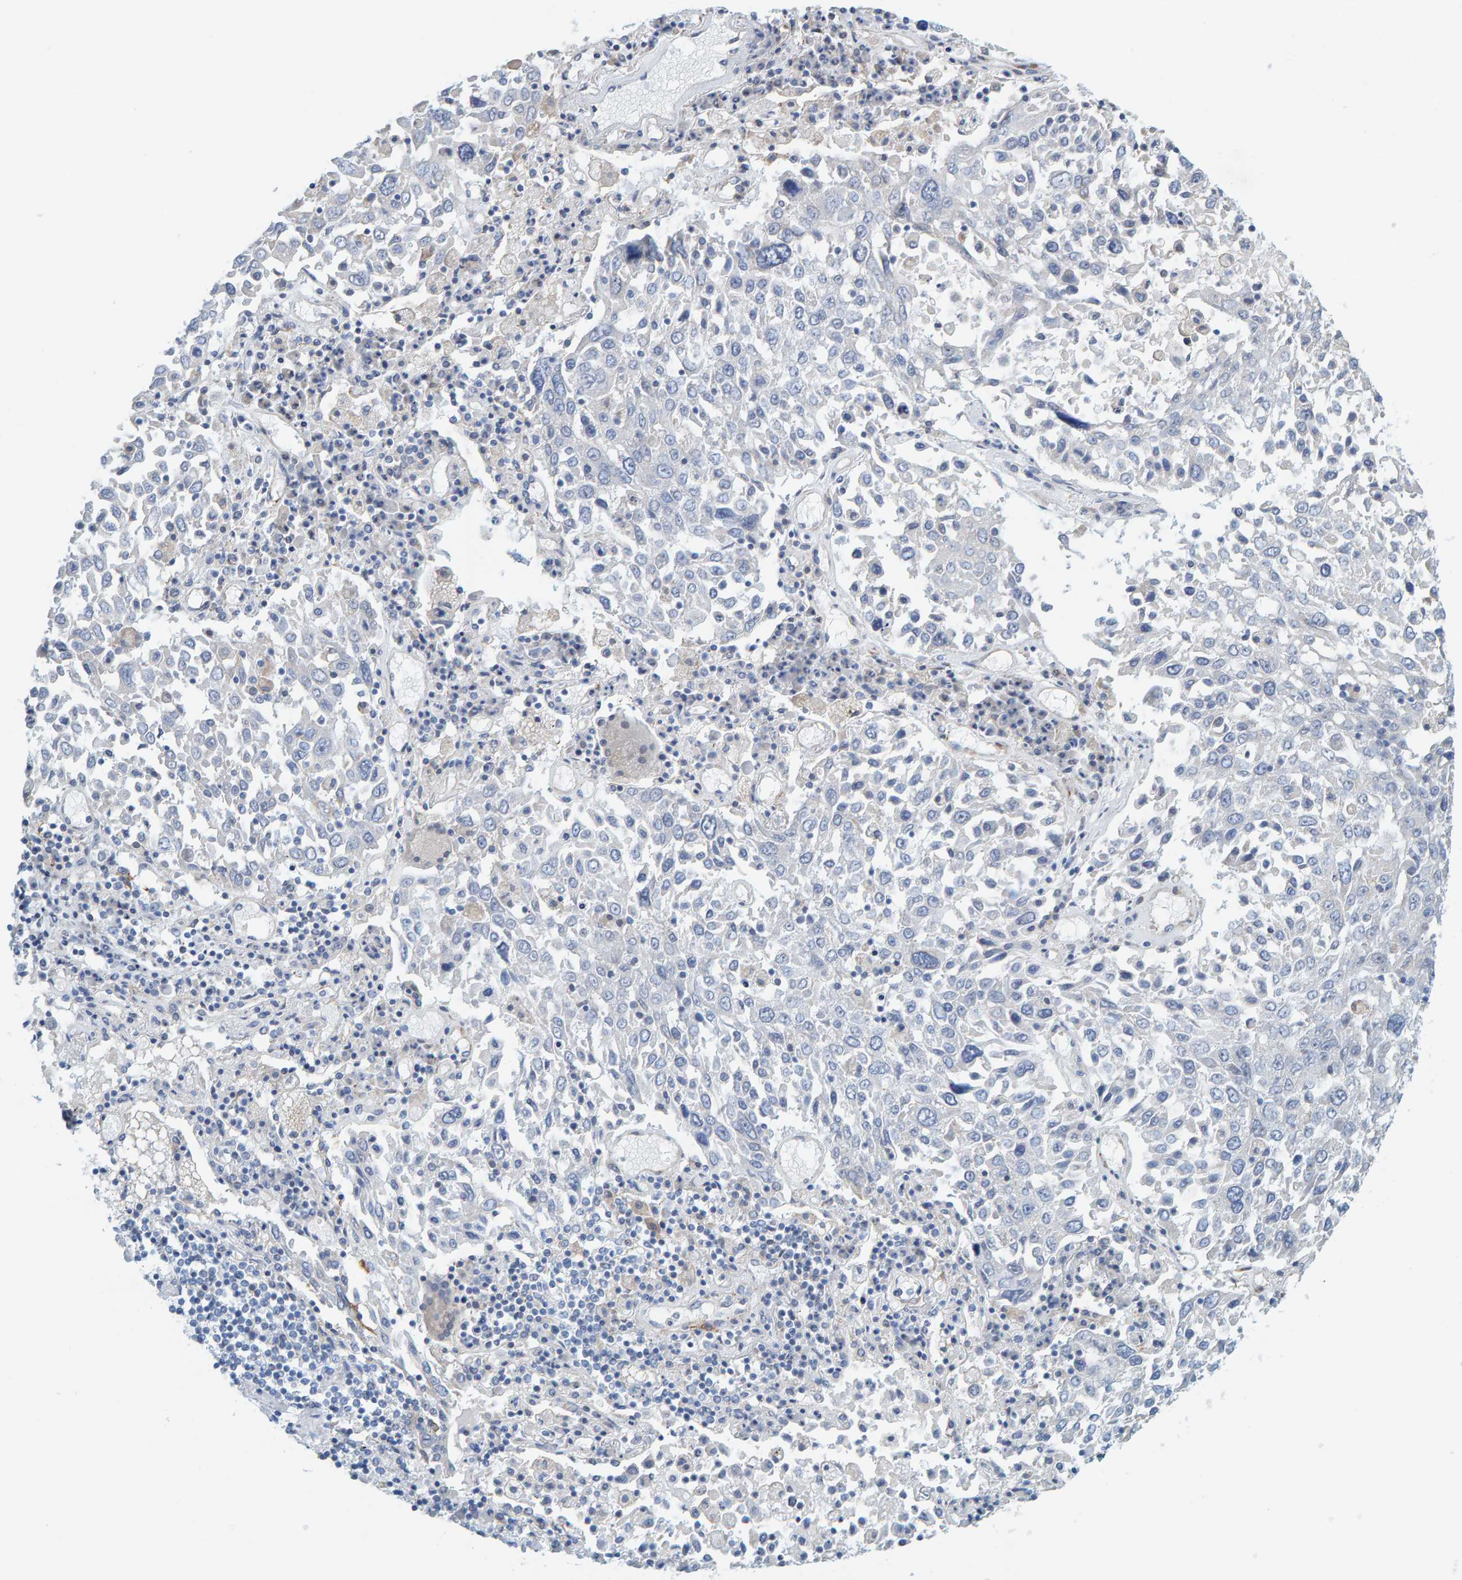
{"staining": {"intensity": "negative", "quantity": "none", "location": "none"}, "tissue": "lung cancer", "cell_type": "Tumor cells", "image_type": "cancer", "snomed": [{"axis": "morphology", "description": "Squamous cell carcinoma, NOS"}, {"axis": "topography", "description": "Lung"}], "caption": "The image displays no staining of tumor cells in lung cancer.", "gene": "MAP1B", "patient": {"sex": "male", "age": 65}}